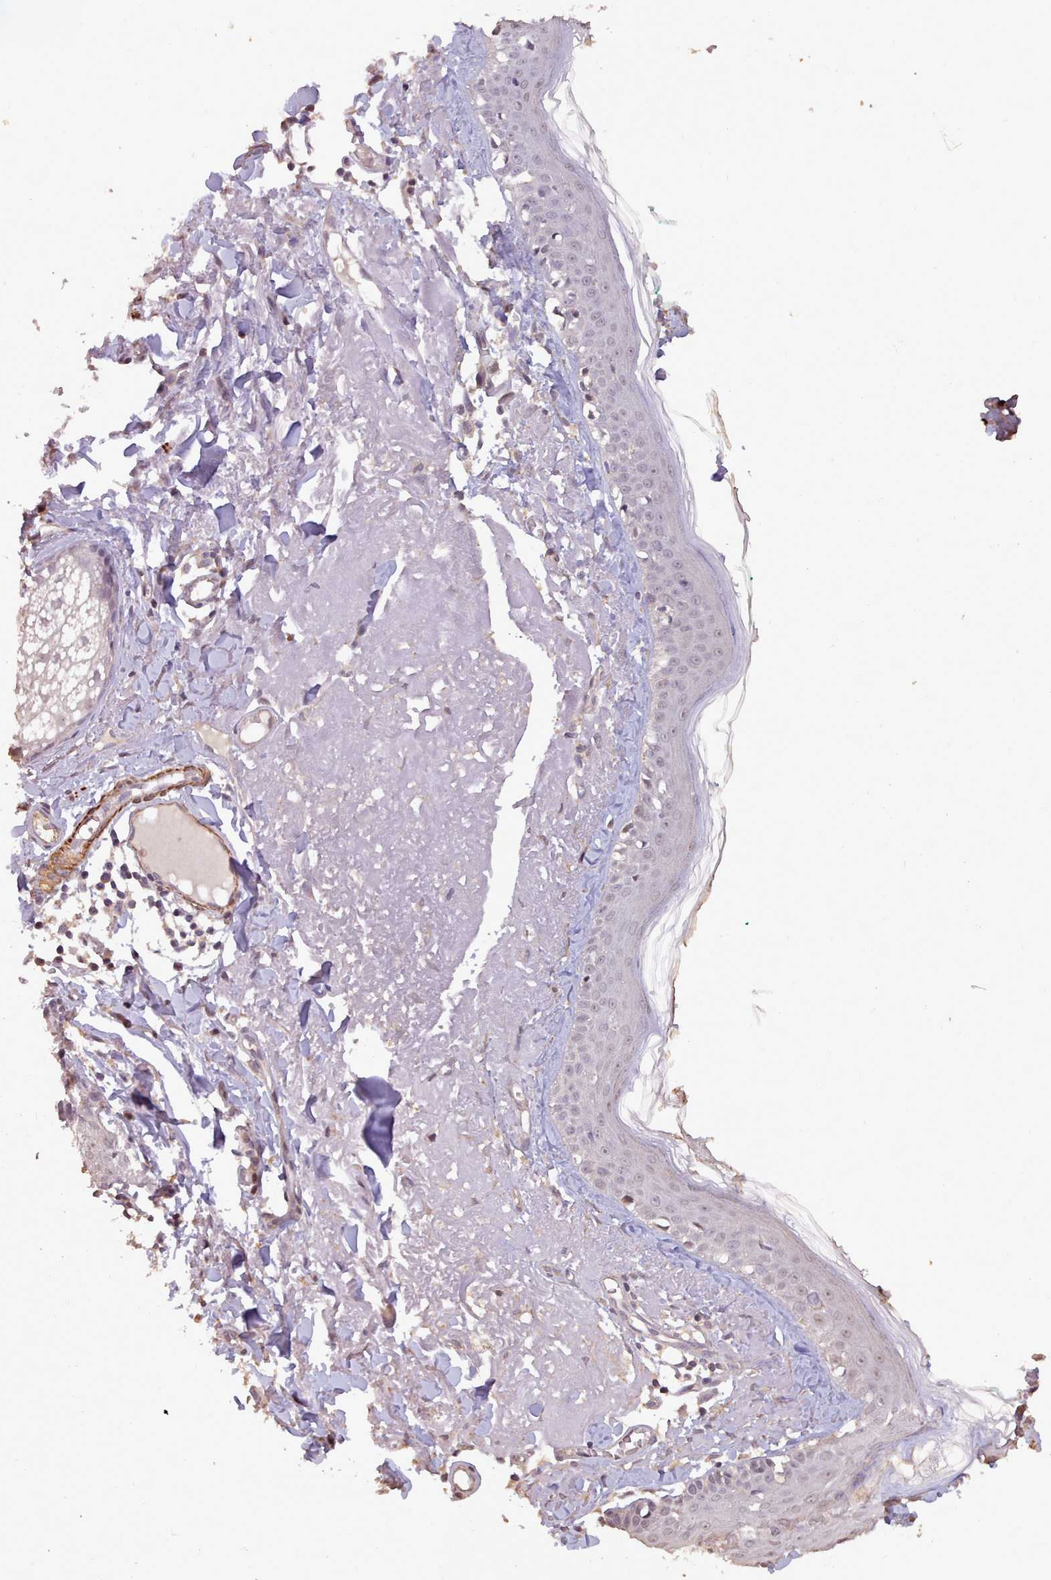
{"staining": {"intensity": "negative", "quantity": "none", "location": "none"}, "tissue": "skin", "cell_type": "Fibroblasts", "image_type": "normal", "snomed": [{"axis": "morphology", "description": "Normal tissue, NOS"}, {"axis": "morphology", "description": "Malignant melanoma, NOS"}, {"axis": "topography", "description": "Skin"}], "caption": "This is an immunohistochemistry (IHC) micrograph of unremarkable human skin. There is no staining in fibroblasts.", "gene": "NLRC4", "patient": {"sex": "male", "age": 80}}